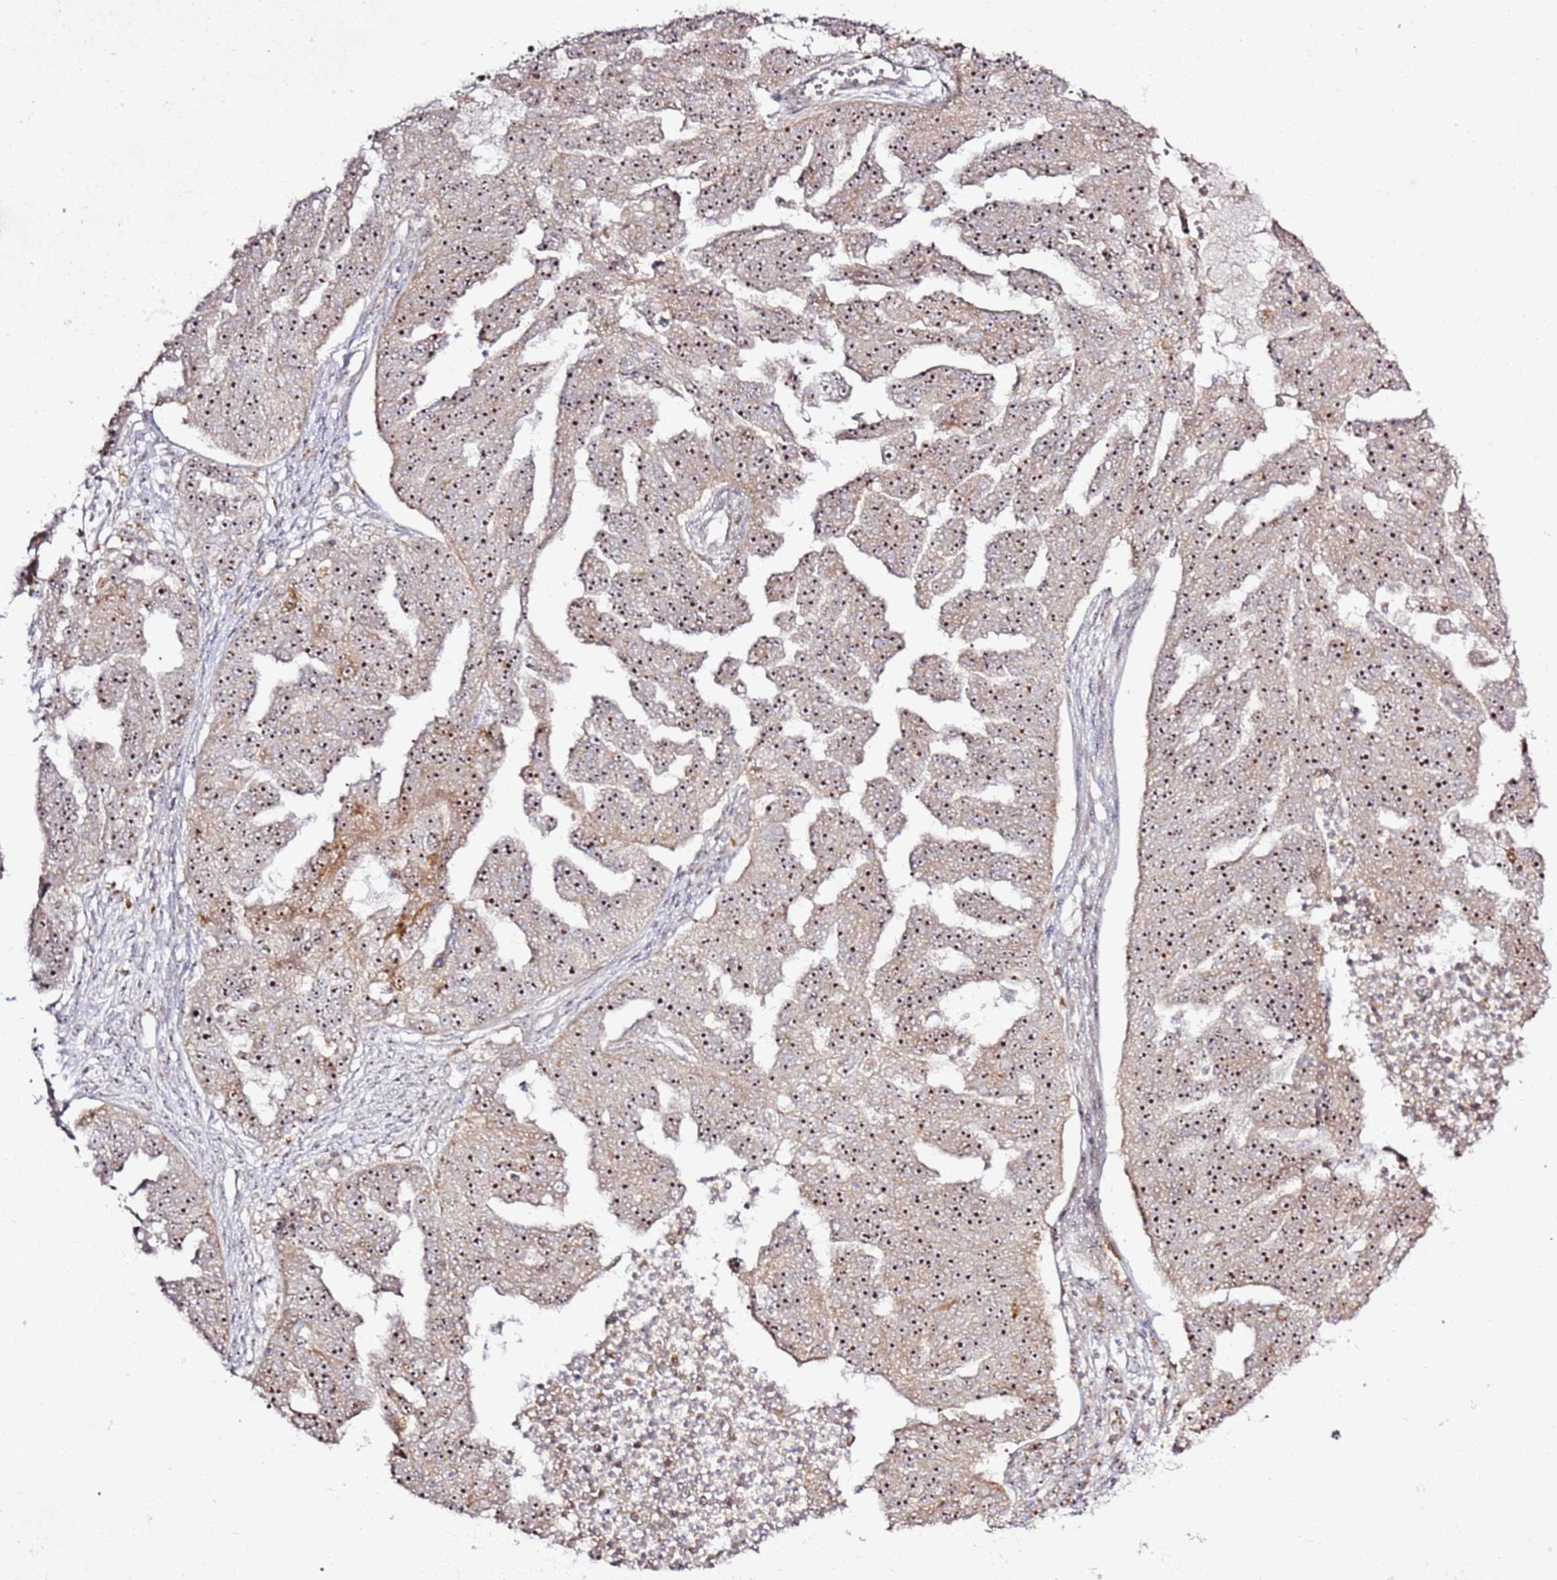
{"staining": {"intensity": "moderate", "quantity": ">75%", "location": "nuclear"}, "tissue": "ovarian cancer", "cell_type": "Tumor cells", "image_type": "cancer", "snomed": [{"axis": "morphology", "description": "Cystadenocarcinoma, serous, NOS"}, {"axis": "topography", "description": "Ovary"}], "caption": "A photomicrograph of human ovarian cancer stained for a protein reveals moderate nuclear brown staining in tumor cells.", "gene": "CNPY1", "patient": {"sex": "female", "age": 58}}